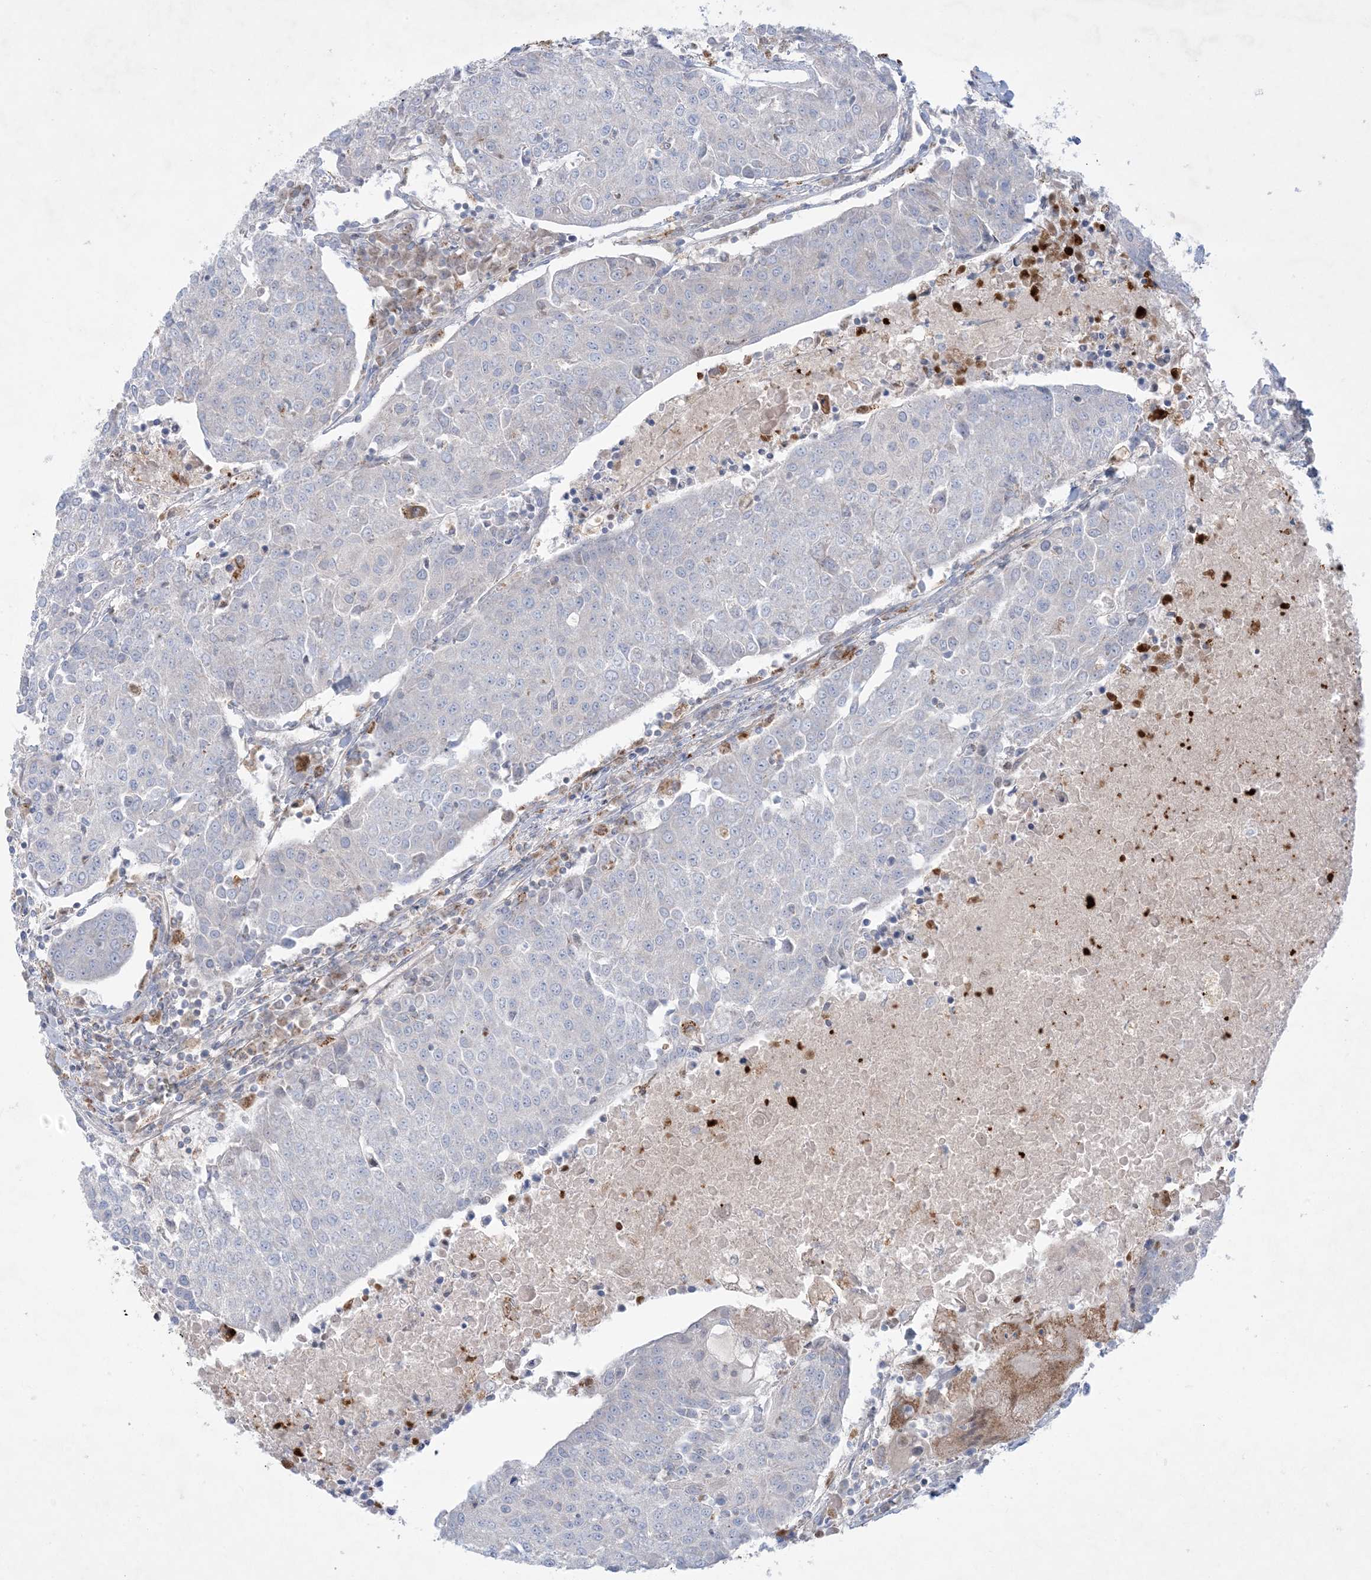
{"staining": {"intensity": "negative", "quantity": "none", "location": "none"}, "tissue": "urothelial cancer", "cell_type": "Tumor cells", "image_type": "cancer", "snomed": [{"axis": "morphology", "description": "Urothelial carcinoma, High grade"}, {"axis": "topography", "description": "Urinary bladder"}], "caption": "A micrograph of human high-grade urothelial carcinoma is negative for staining in tumor cells.", "gene": "KCTD6", "patient": {"sex": "female", "age": 85}}